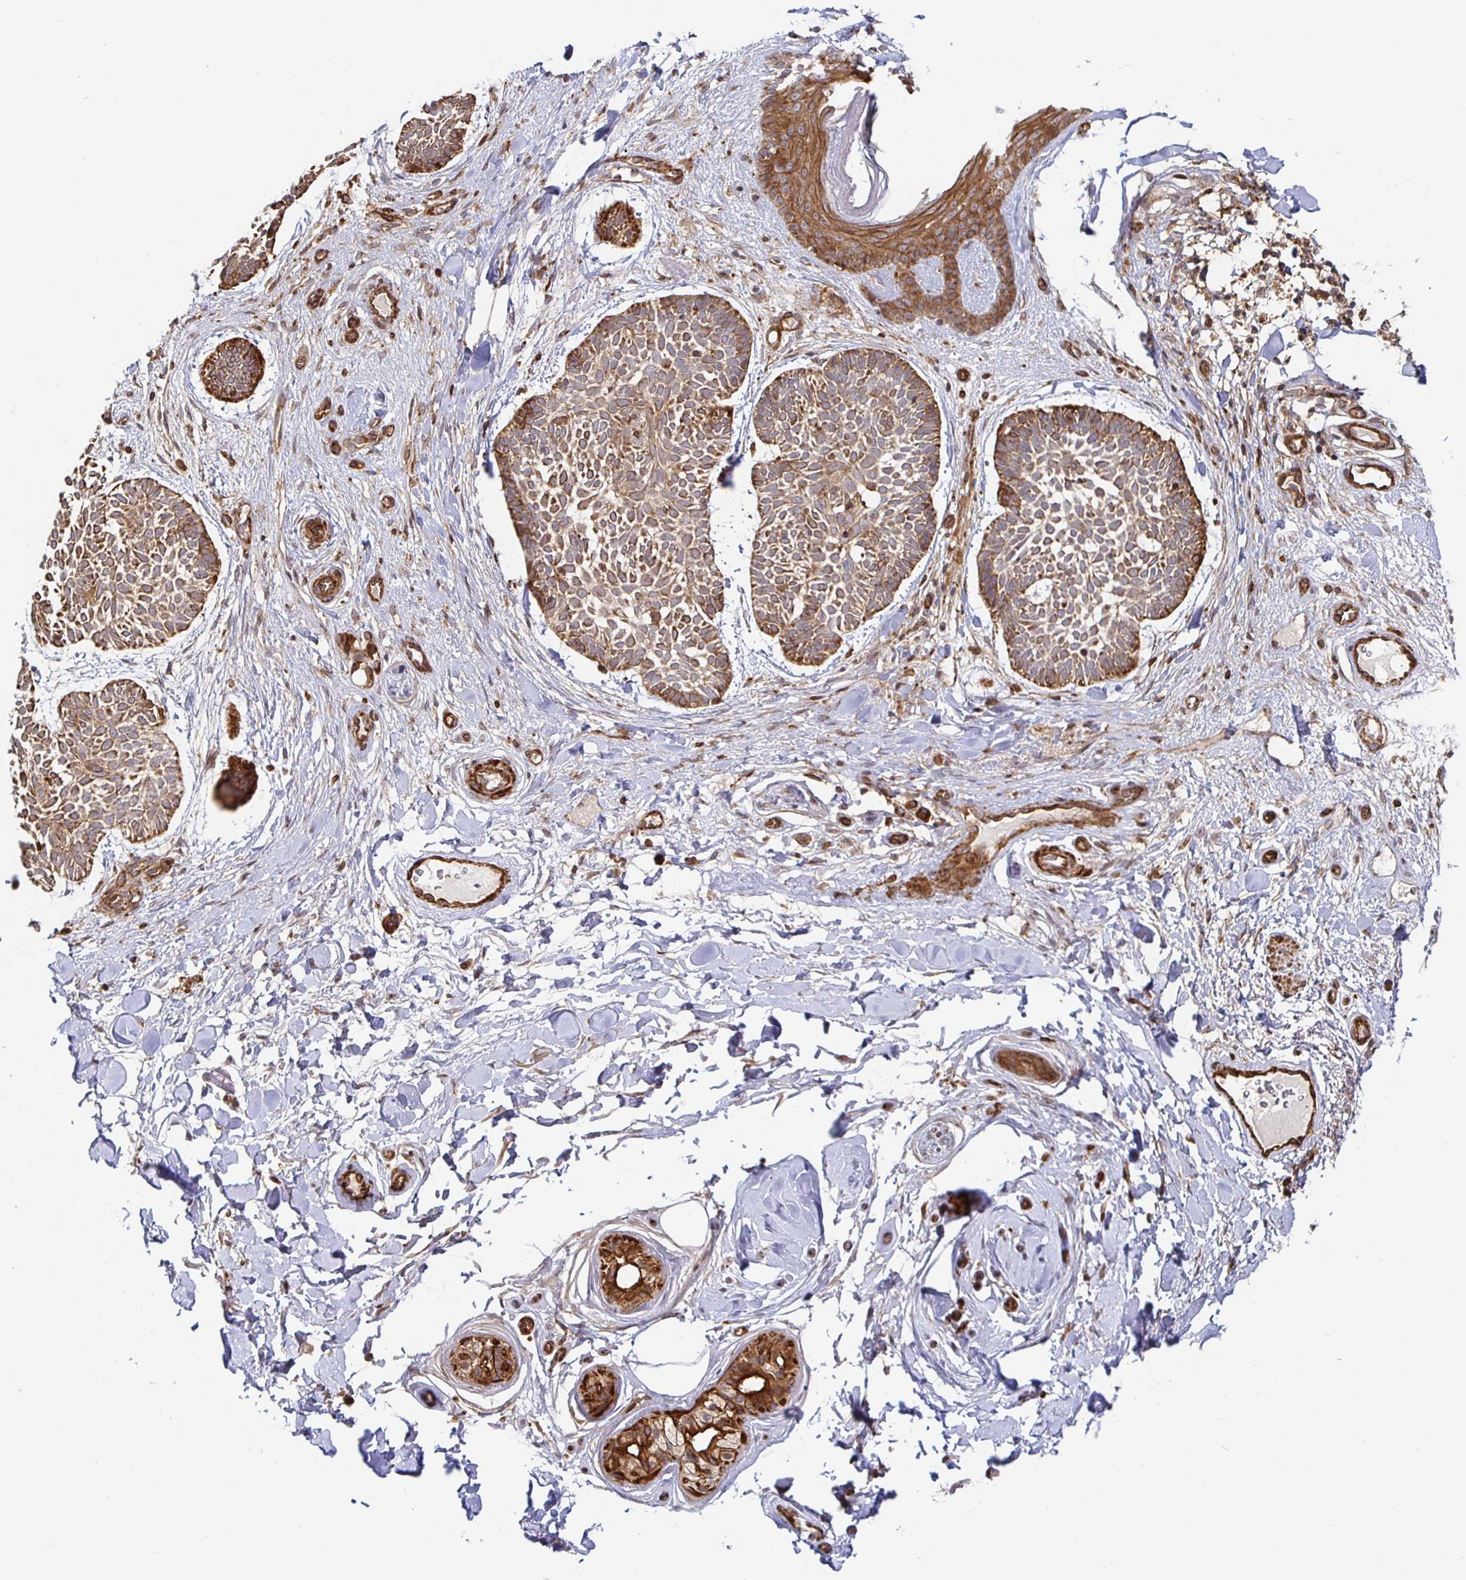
{"staining": {"intensity": "moderate", "quantity": ">75%", "location": "cytoplasmic/membranous"}, "tissue": "skin cancer", "cell_type": "Tumor cells", "image_type": "cancer", "snomed": [{"axis": "morphology", "description": "Basal cell carcinoma"}, {"axis": "topography", "description": "Skin"}], "caption": "DAB immunohistochemical staining of human skin cancer shows moderate cytoplasmic/membranous protein expression in approximately >75% of tumor cells.", "gene": "STRAP", "patient": {"sex": "male", "age": 89}}